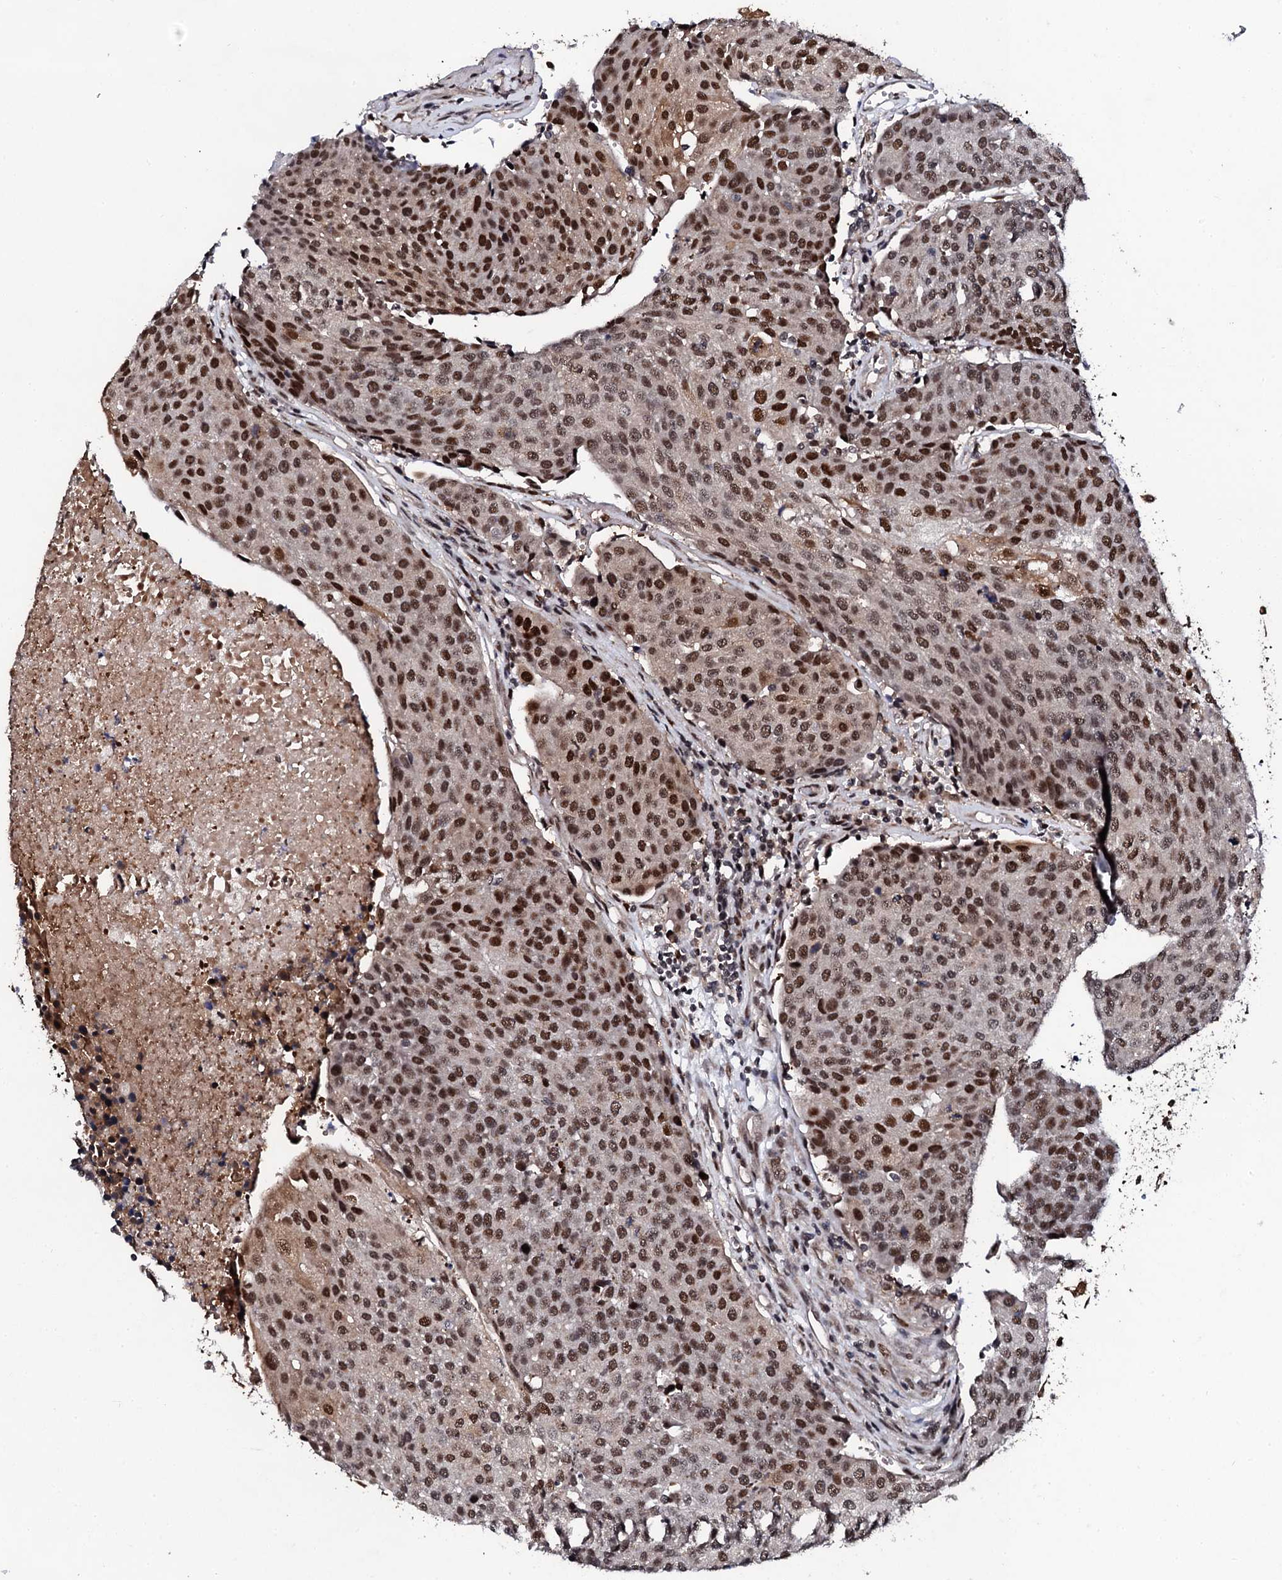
{"staining": {"intensity": "strong", "quantity": ">75%", "location": "nuclear"}, "tissue": "urothelial cancer", "cell_type": "Tumor cells", "image_type": "cancer", "snomed": [{"axis": "morphology", "description": "Urothelial carcinoma, High grade"}, {"axis": "topography", "description": "Urinary bladder"}], "caption": "Urothelial cancer stained with DAB (3,3'-diaminobenzidine) IHC shows high levels of strong nuclear expression in about >75% of tumor cells.", "gene": "CSTF3", "patient": {"sex": "female", "age": 85}}